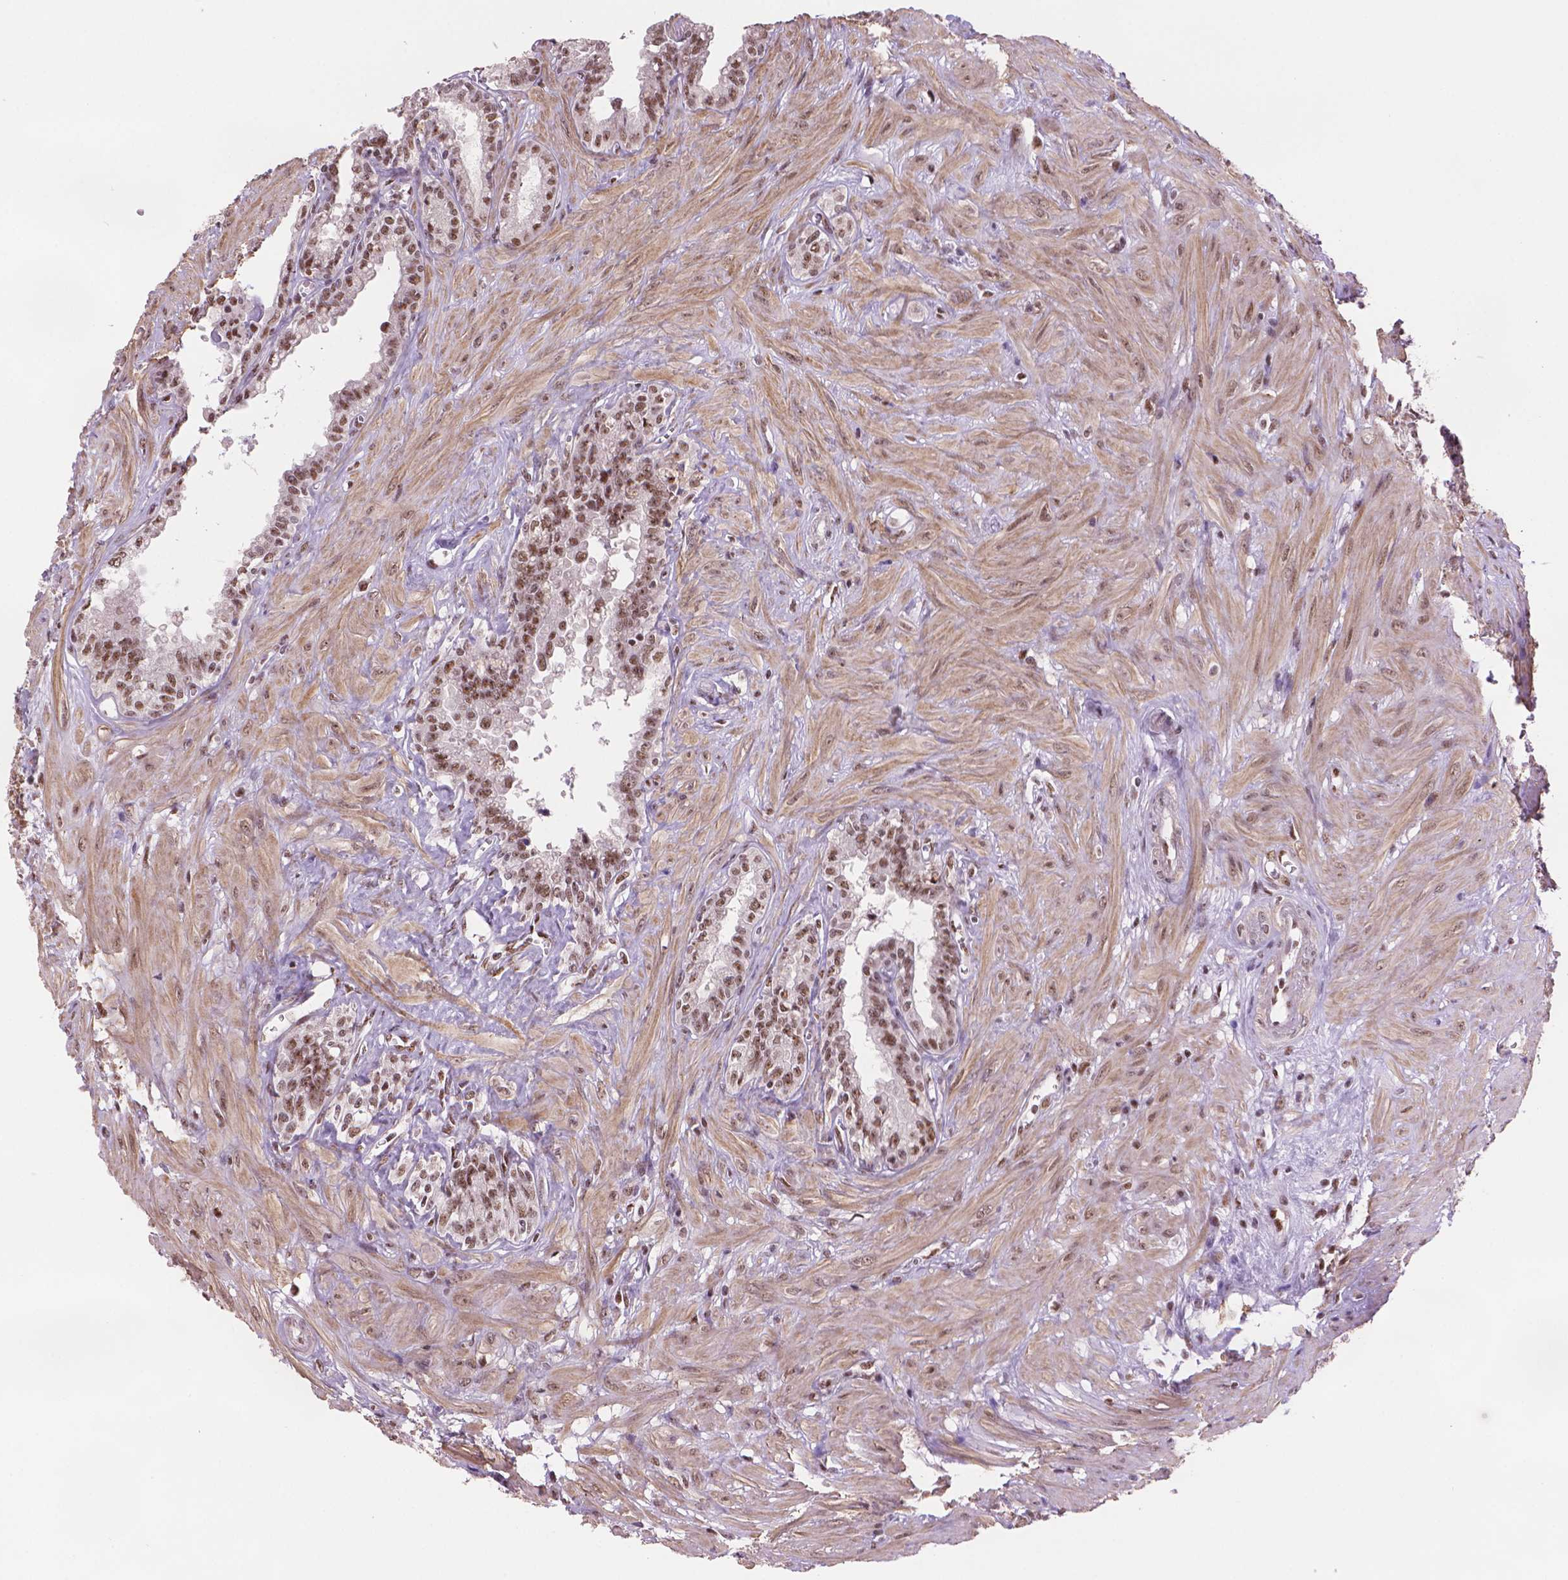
{"staining": {"intensity": "moderate", "quantity": ">75%", "location": "nuclear"}, "tissue": "seminal vesicle", "cell_type": "Glandular cells", "image_type": "normal", "snomed": [{"axis": "morphology", "description": "Normal tissue, NOS"}, {"axis": "morphology", "description": "Urothelial carcinoma, NOS"}, {"axis": "topography", "description": "Urinary bladder"}, {"axis": "topography", "description": "Seminal veicle"}], "caption": "Protein expression analysis of unremarkable seminal vesicle demonstrates moderate nuclear expression in approximately >75% of glandular cells.", "gene": "UBN1", "patient": {"sex": "male", "age": 76}}